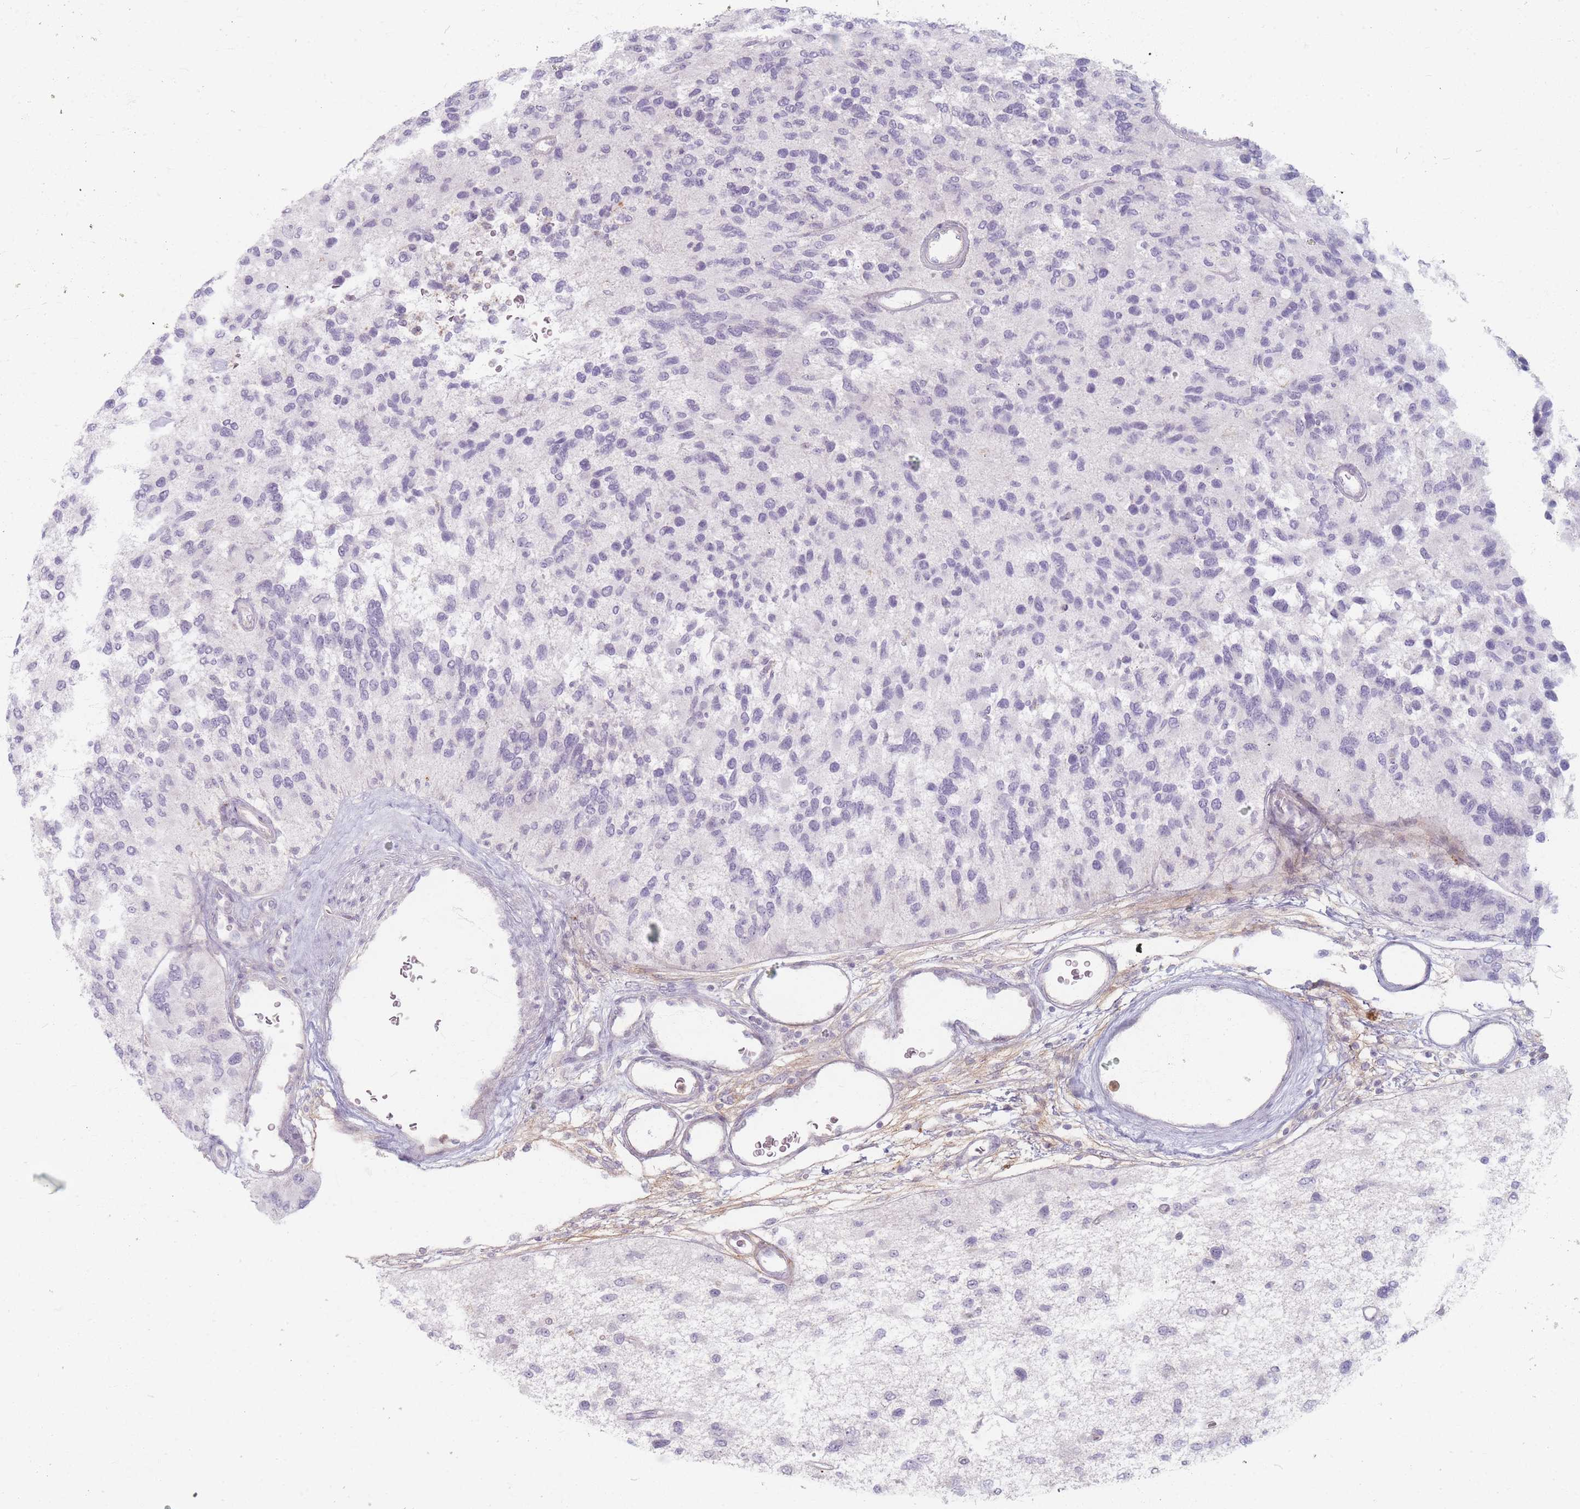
{"staining": {"intensity": "negative", "quantity": "none", "location": "none"}, "tissue": "glioma", "cell_type": "Tumor cells", "image_type": "cancer", "snomed": [{"axis": "morphology", "description": "Glioma, malignant, High grade"}, {"axis": "topography", "description": "Brain"}], "caption": "Immunohistochemistry image of neoplastic tissue: human glioma stained with DAB displays no significant protein expression in tumor cells.", "gene": "CHCHD7", "patient": {"sex": "male", "age": 77}}